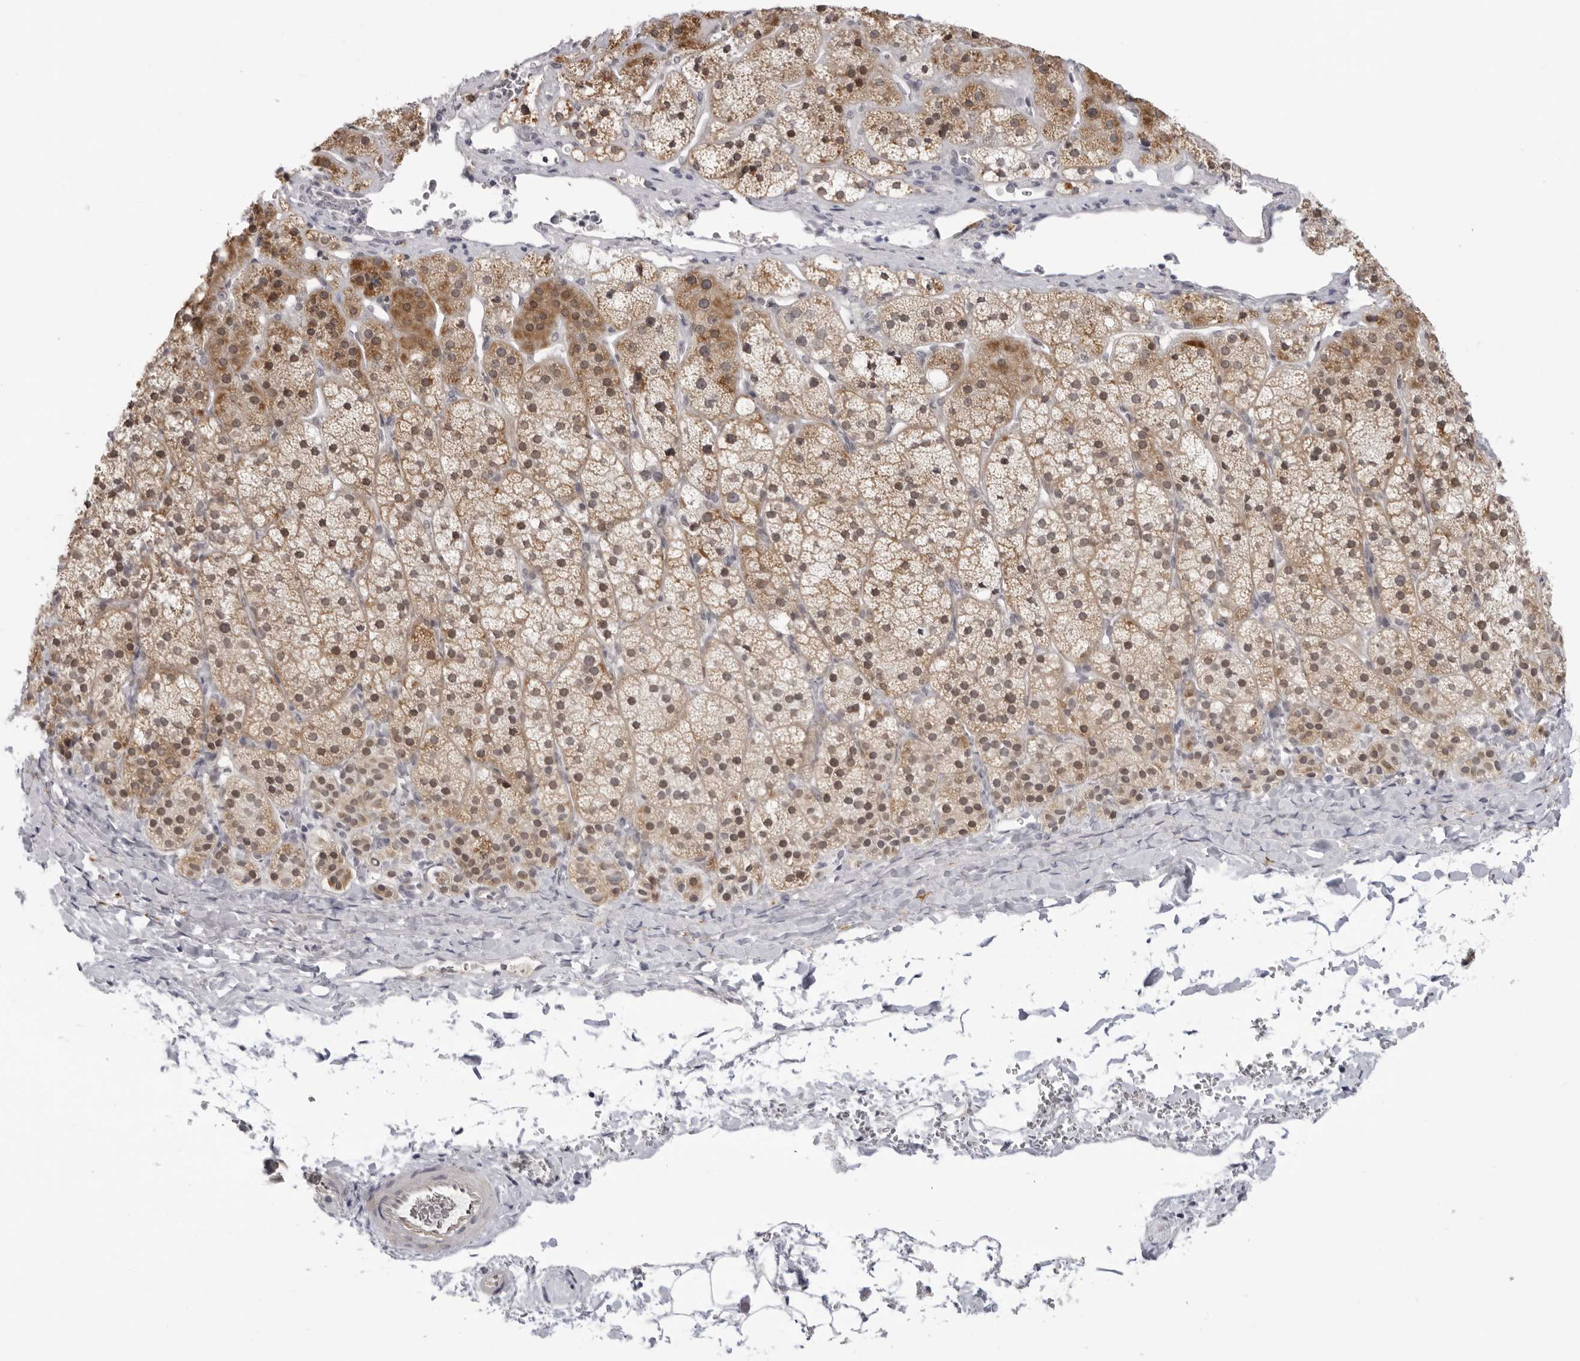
{"staining": {"intensity": "moderate", "quantity": ">75%", "location": "cytoplasmic/membranous"}, "tissue": "adrenal gland", "cell_type": "Glandular cells", "image_type": "normal", "snomed": [{"axis": "morphology", "description": "Normal tissue, NOS"}, {"axis": "topography", "description": "Adrenal gland"}], "caption": "Protein staining of normal adrenal gland reveals moderate cytoplasmic/membranous staining in approximately >75% of glandular cells. The staining was performed using DAB, with brown indicating positive protein expression. Nuclei are stained blue with hematoxylin.", "gene": "ACP6", "patient": {"sex": "female", "age": 44}}